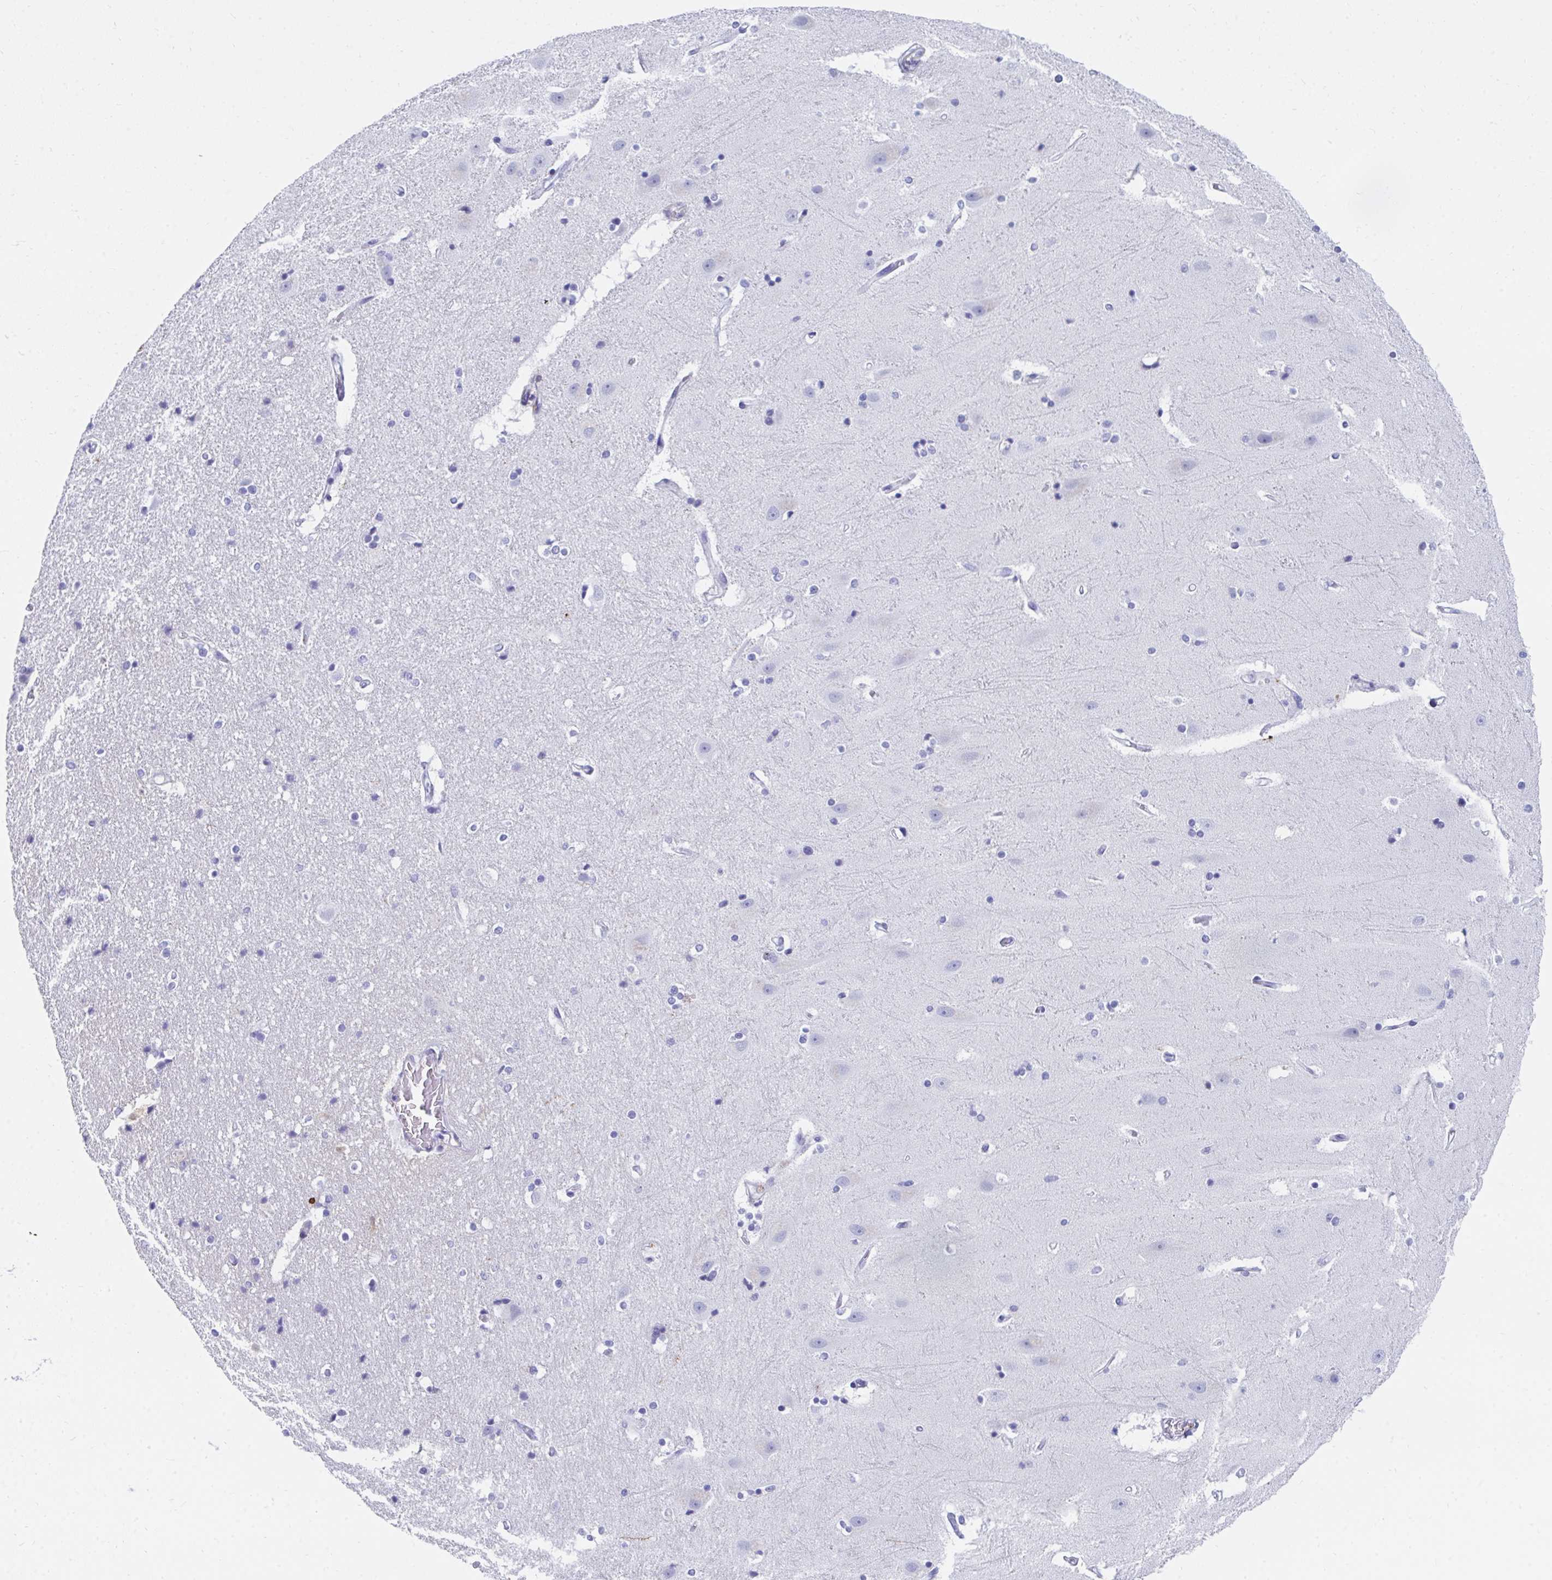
{"staining": {"intensity": "negative", "quantity": "none", "location": "none"}, "tissue": "hippocampus", "cell_type": "Glial cells", "image_type": "normal", "snomed": [{"axis": "morphology", "description": "Normal tissue, NOS"}, {"axis": "topography", "description": "Hippocampus"}], "caption": "An IHC micrograph of normal hippocampus is shown. There is no staining in glial cells of hippocampus.", "gene": "CD7", "patient": {"sex": "male", "age": 63}}